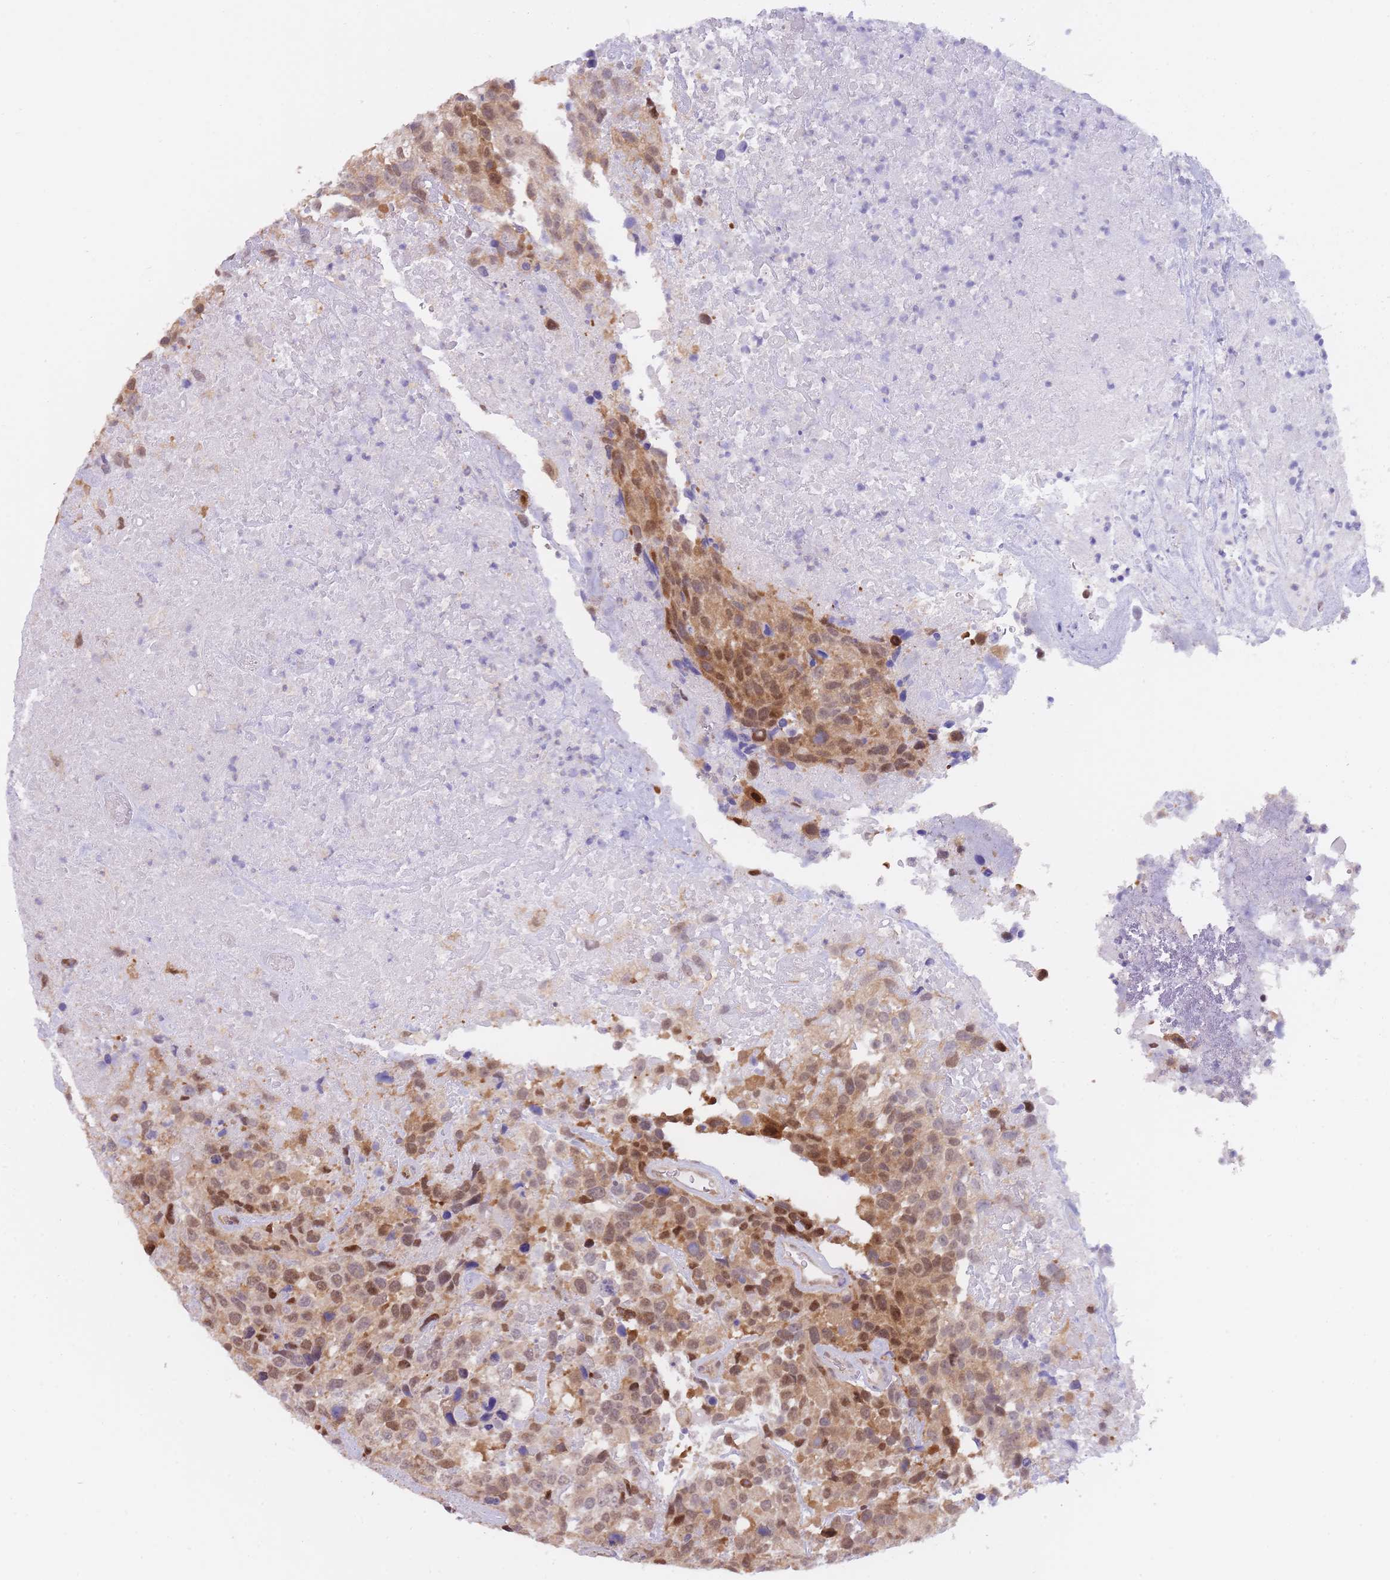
{"staining": {"intensity": "moderate", "quantity": ">75%", "location": "cytoplasmic/membranous,nuclear"}, "tissue": "urothelial cancer", "cell_type": "Tumor cells", "image_type": "cancer", "snomed": [{"axis": "morphology", "description": "Urothelial carcinoma, High grade"}, {"axis": "topography", "description": "Urinary bladder"}], "caption": "A high-resolution histopathology image shows IHC staining of urothelial carcinoma (high-grade), which reveals moderate cytoplasmic/membranous and nuclear positivity in about >75% of tumor cells. The staining is performed using DAB (3,3'-diaminobenzidine) brown chromogen to label protein expression. The nuclei are counter-stained blue using hematoxylin.", "gene": "NSFL1C", "patient": {"sex": "female", "age": 70}}